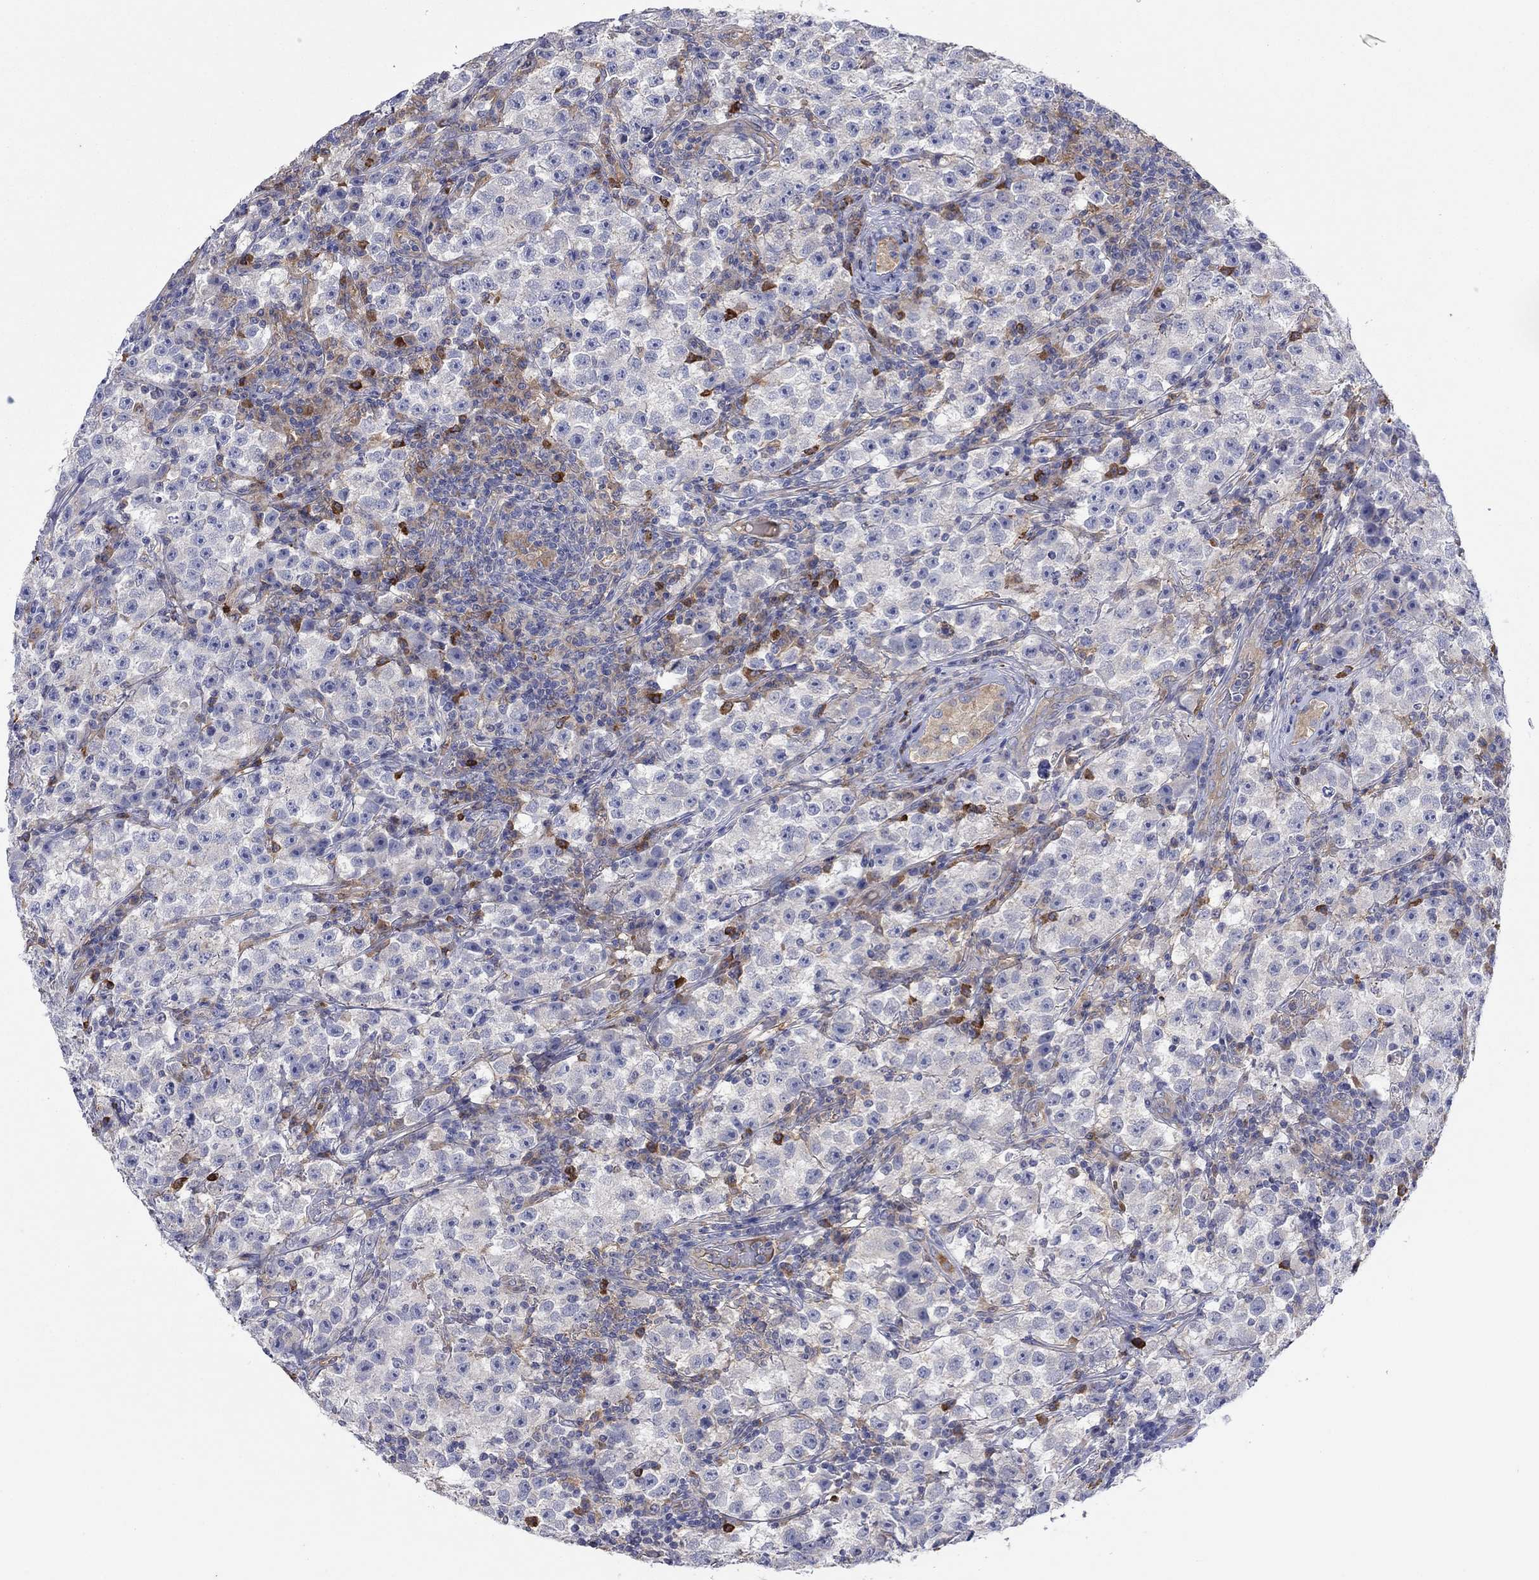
{"staining": {"intensity": "negative", "quantity": "none", "location": "none"}, "tissue": "testis cancer", "cell_type": "Tumor cells", "image_type": "cancer", "snomed": [{"axis": "morphology", "description": "Seminoma, NOS"}, {"axis": "topography", "description": "Testis"}], "caption": "This is a histopathology image of immunohistochemistry (IHC) staining of testis seminoma, which shows no expression in tumor cells.", "gene": "PLCL2", "patient": {"sex": "male", "age": 22}}